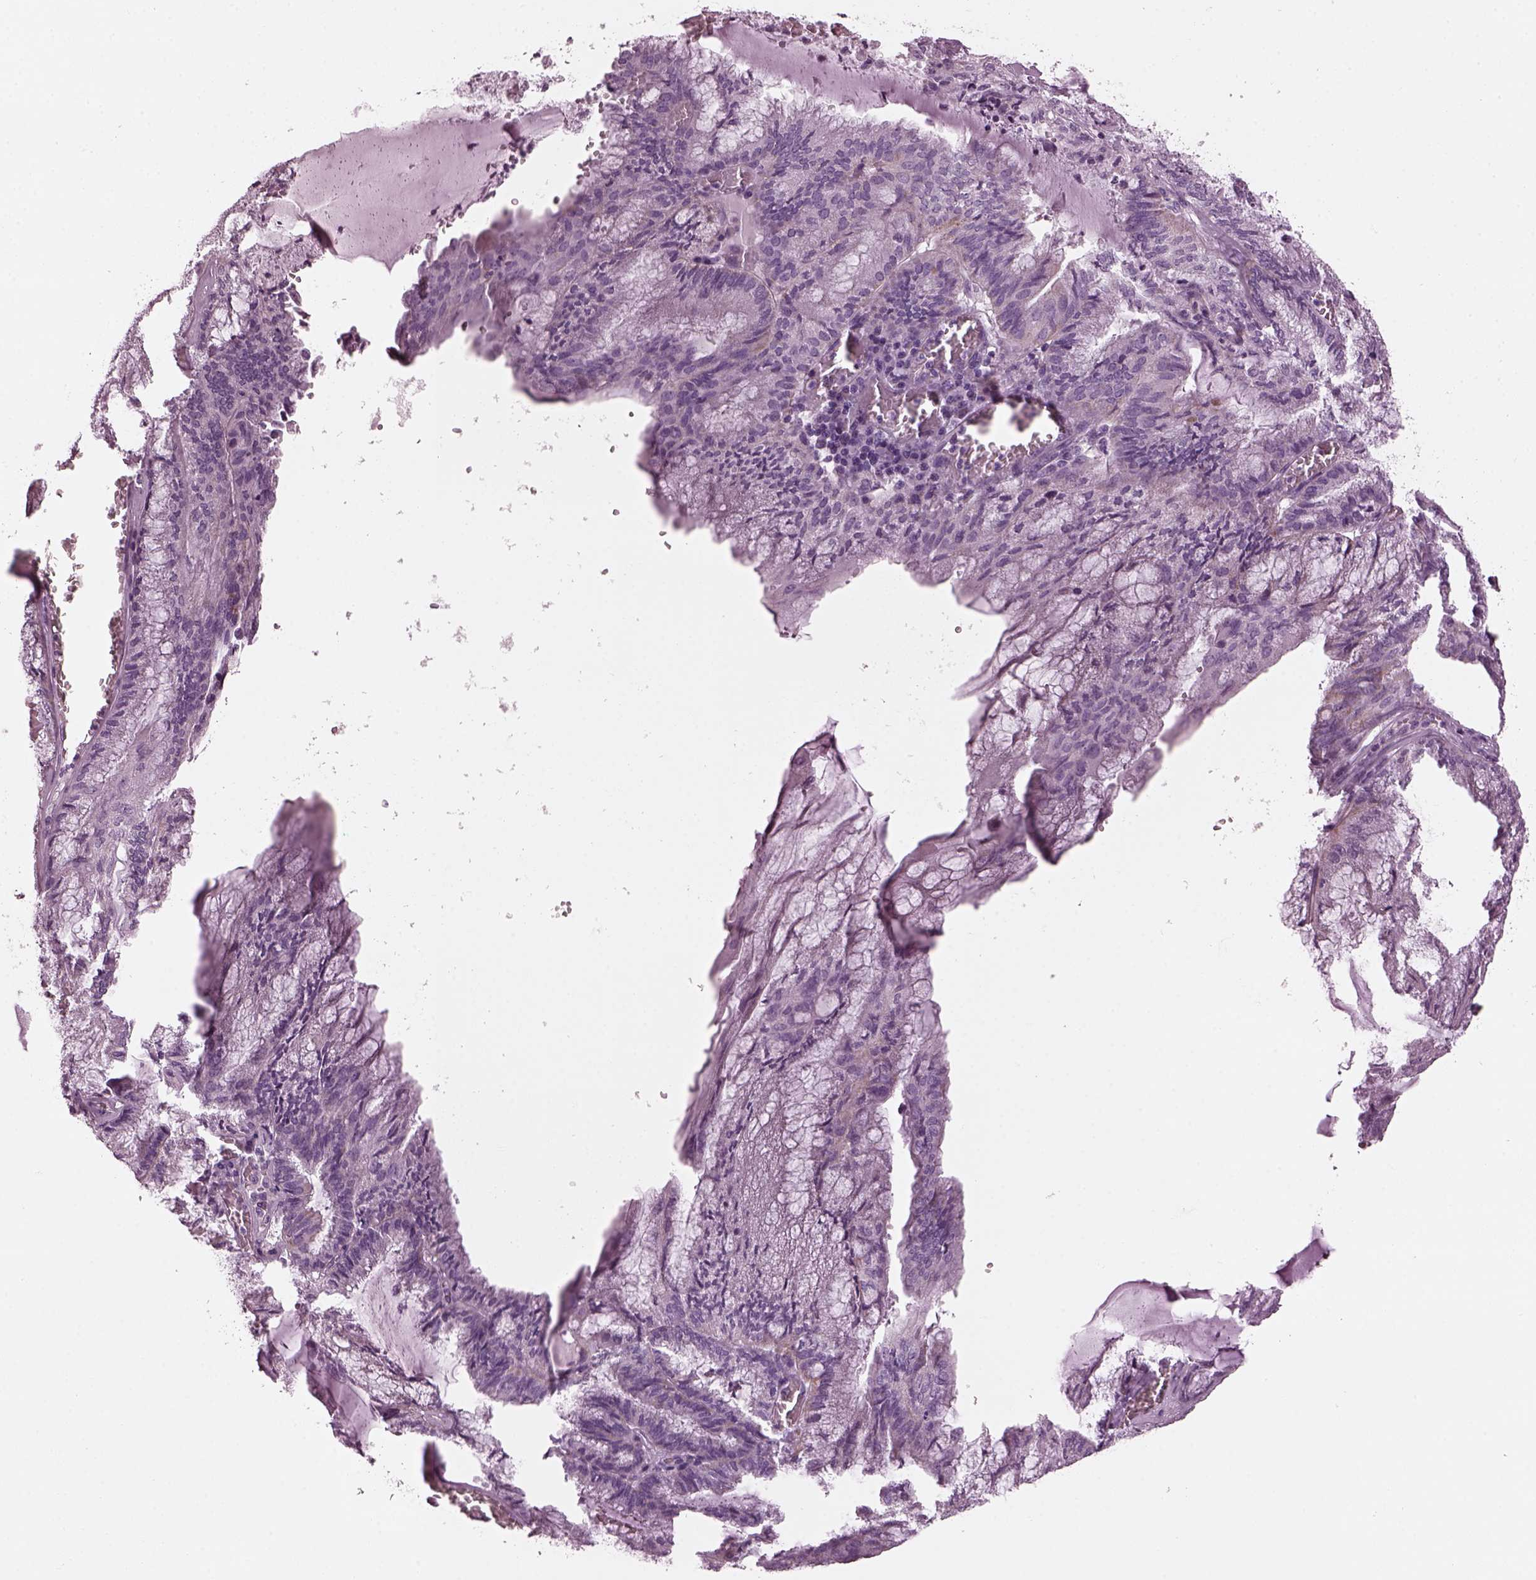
{"staining": {"intensity": "negative", "quantity": "none", "location": "none"}, "tissue": "endometrial cancer", "cell_type": "Tumor cells", "image_type": "cancer", "snomed": [{"axis": "morphology", "description": "Carcinoma, NOS"}, {"axis": "topography", "description": "Endometrium"}], "caption": "An IHC photomicrograph of carcinoma (endometrial) is shown. There is no staining in tumor cells of carcinoma (endometrial). (DAB (3,3'-diaminobenzidine) IHC with hematoxylin counter stain).", "gene": "RIMS2", "patient": {"sex": "female", "age": 62}}